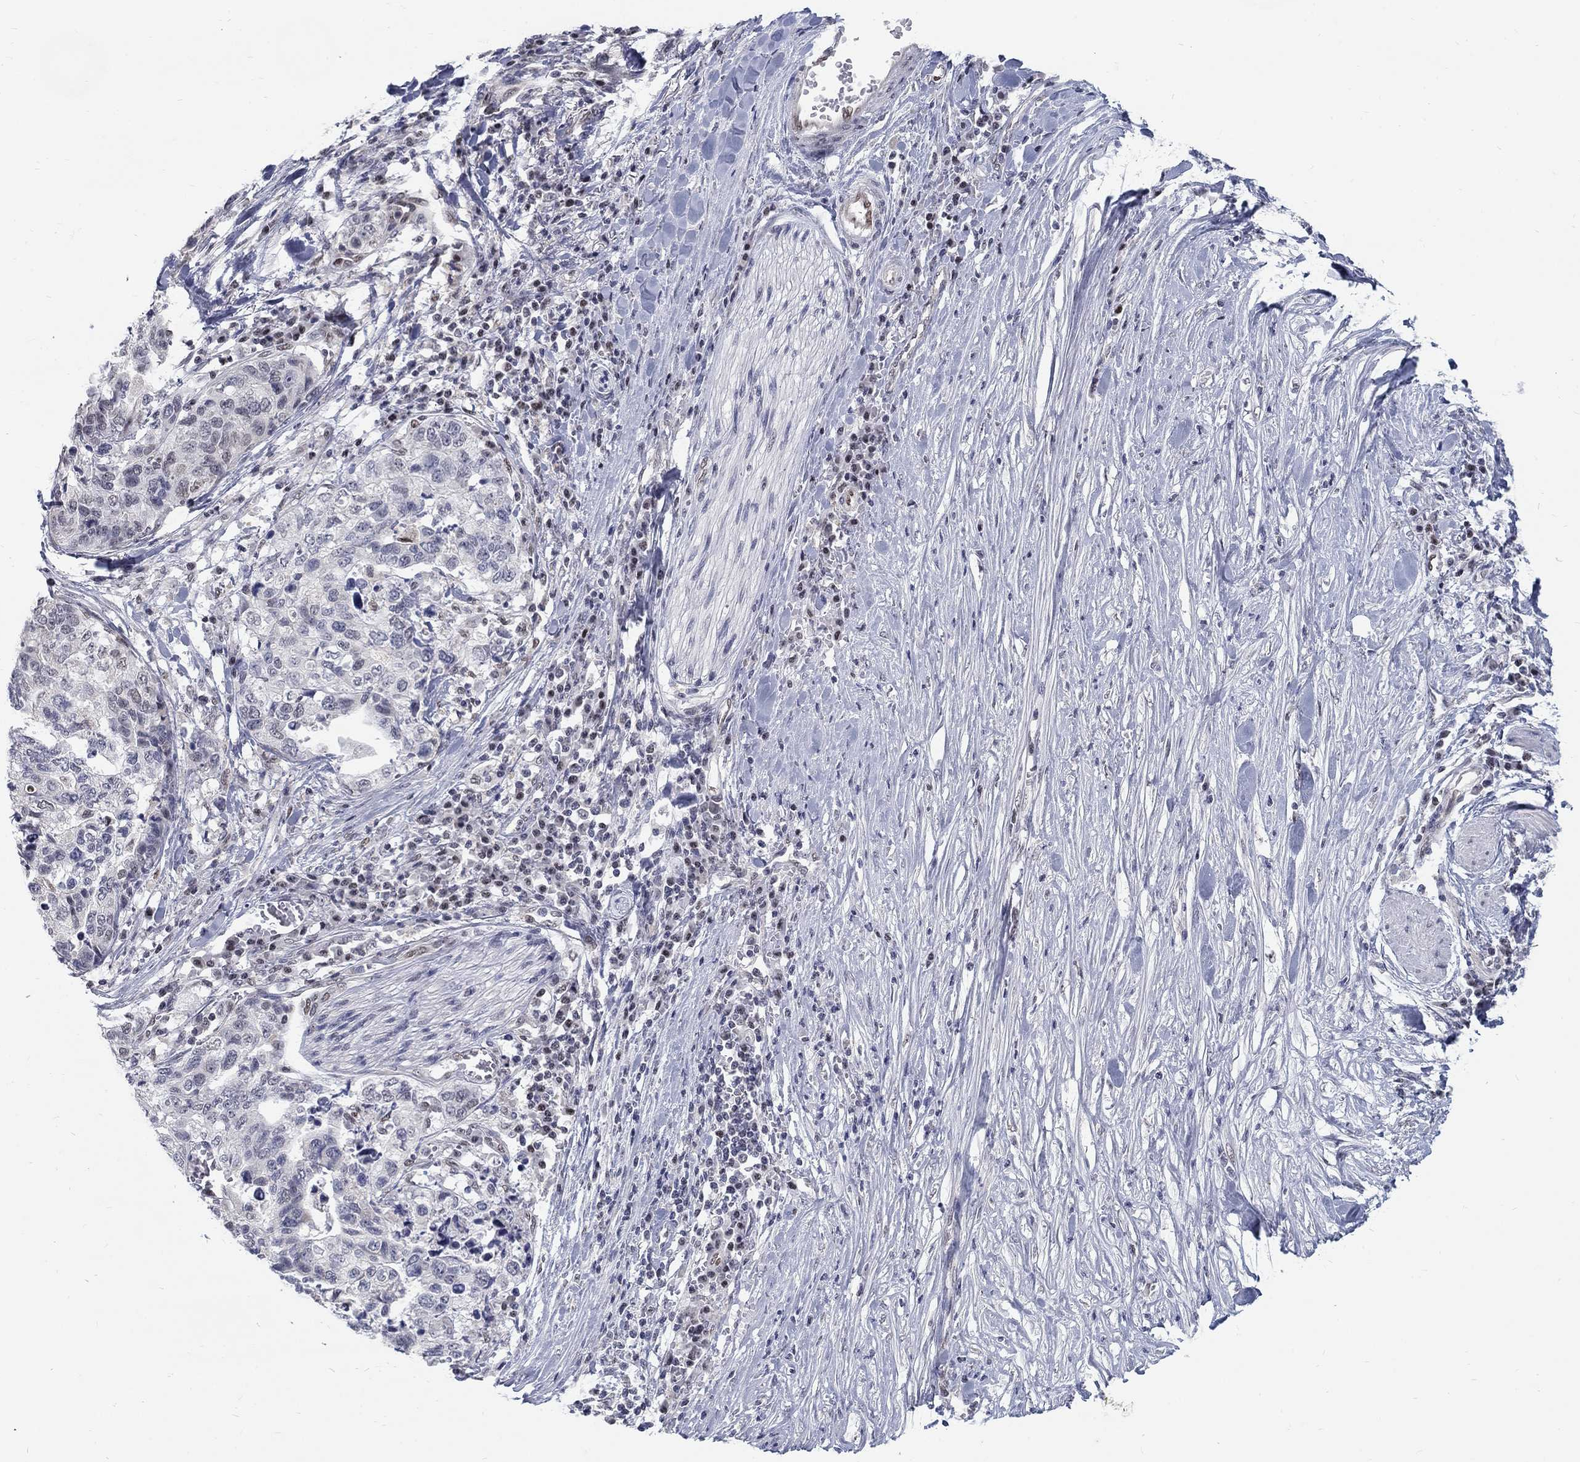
{"staining": {"intensity": "negative", "quantity": "none", "location": "none"}, "tissue": "stomach cancer", "cell_type": "Tumor cells", "image_type": "cancer", "snomed": [{"axis": "morphology", "description": "Adenocarcinoma, NOS"}, {"axis": "topography", "description": "Stomach, upper"}], "caption": "A micrograph of human stomach cancer (adenocarcinoma) is negative for staining in tumor cells.", "gene": "GCFC2", "patient": {"sex": "female", "age": 67}}